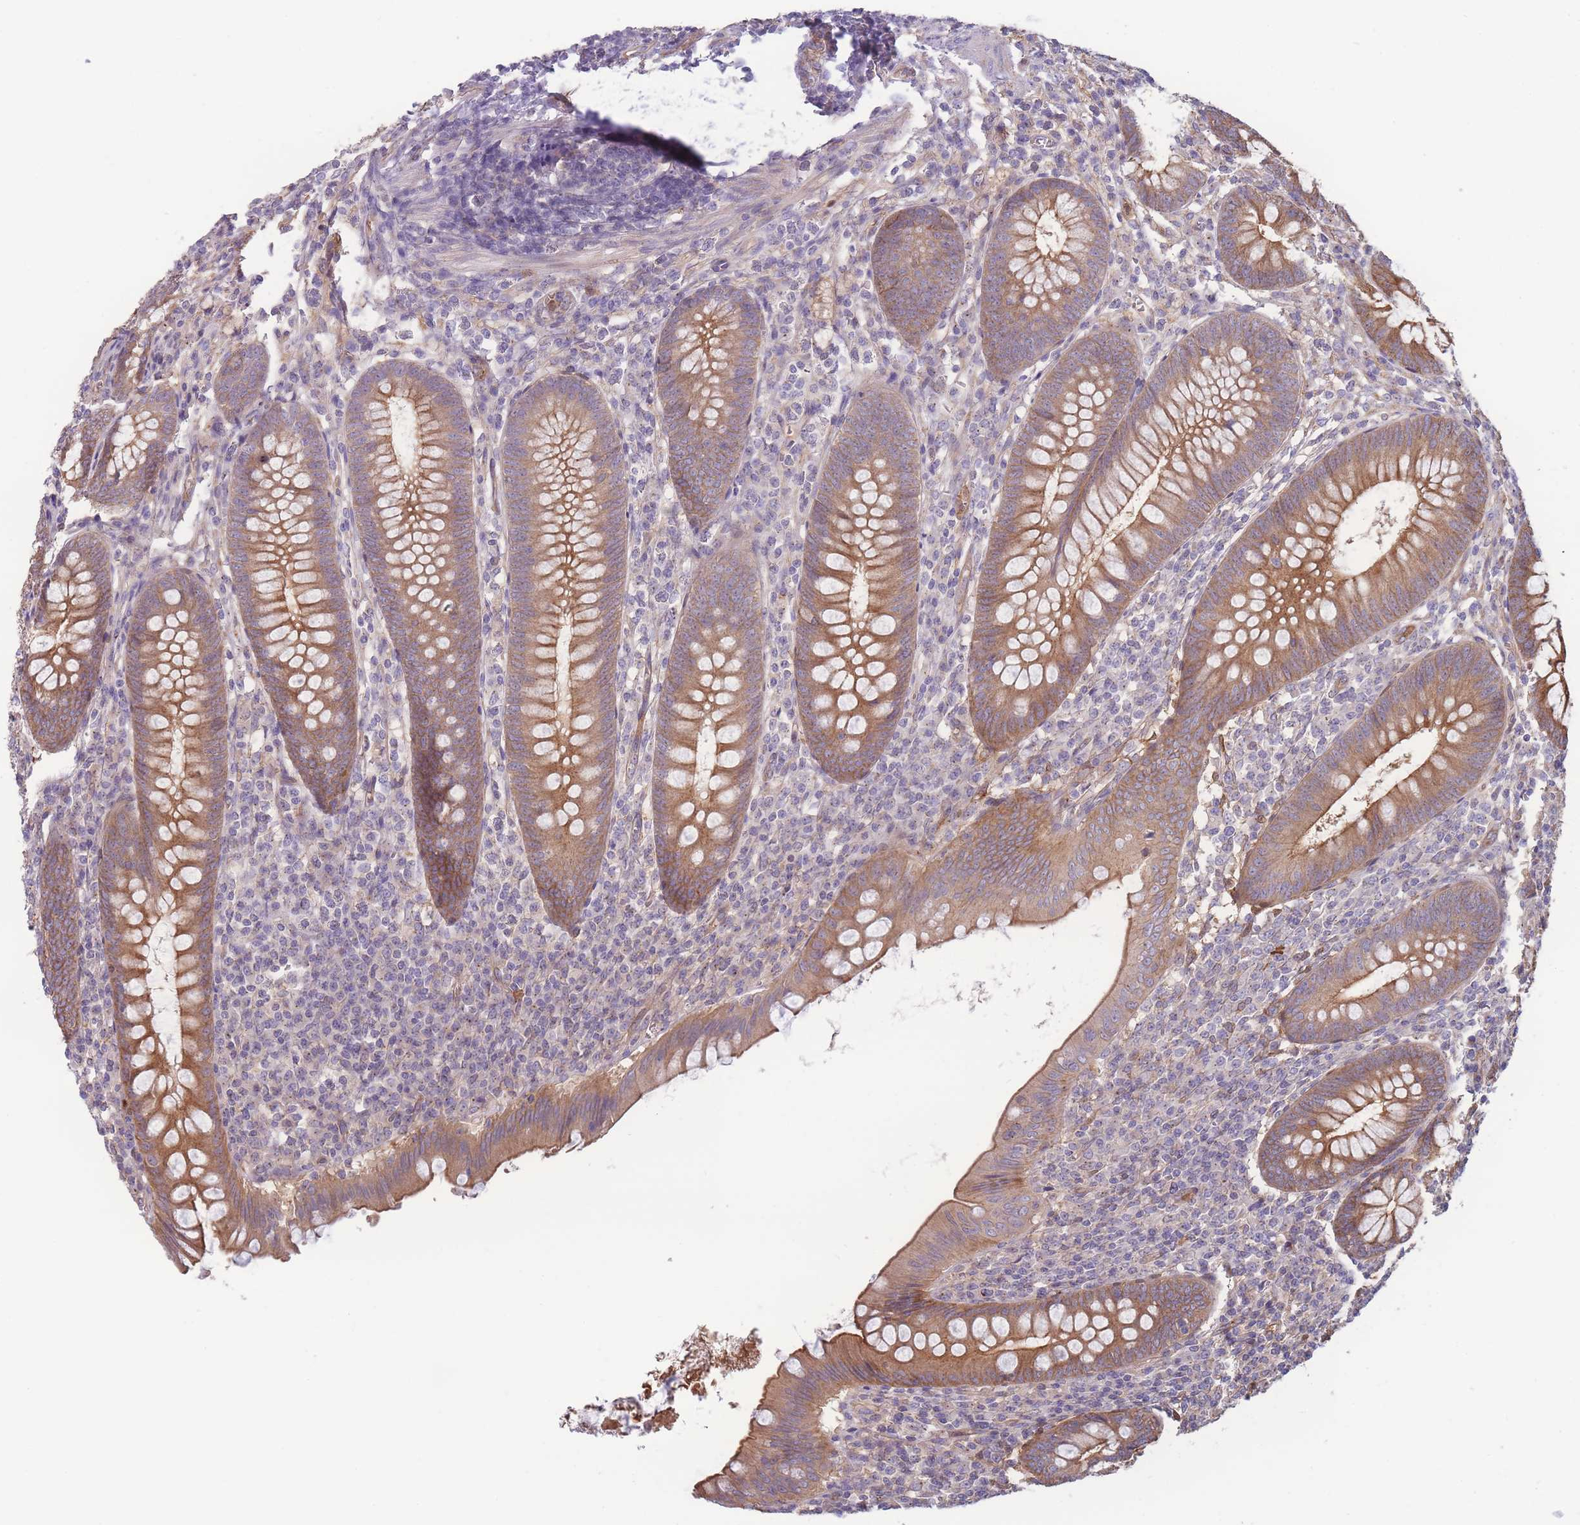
{"staining": {"intensity": "moderate", "quantity": ">75%", "location": "cytoplasmic/membranous"}, "tissue": "appendix", "cell_type": "Glandular cells", "image_type": "normal", "snomed": [{"axis": "morphology", "description": "Normal tissue, NOS"}, {"axis": "topography", "description": "Appendix"}], "caption": "A brown stain highlights moderate cytoplasmic/membranous staining of a protein in glandular cells of benign appendix. The protein is shown in brown color, while the nuclei are stained blue.", "gene": "STEAP3", "patient": {"sex": "male", "age": 56}}